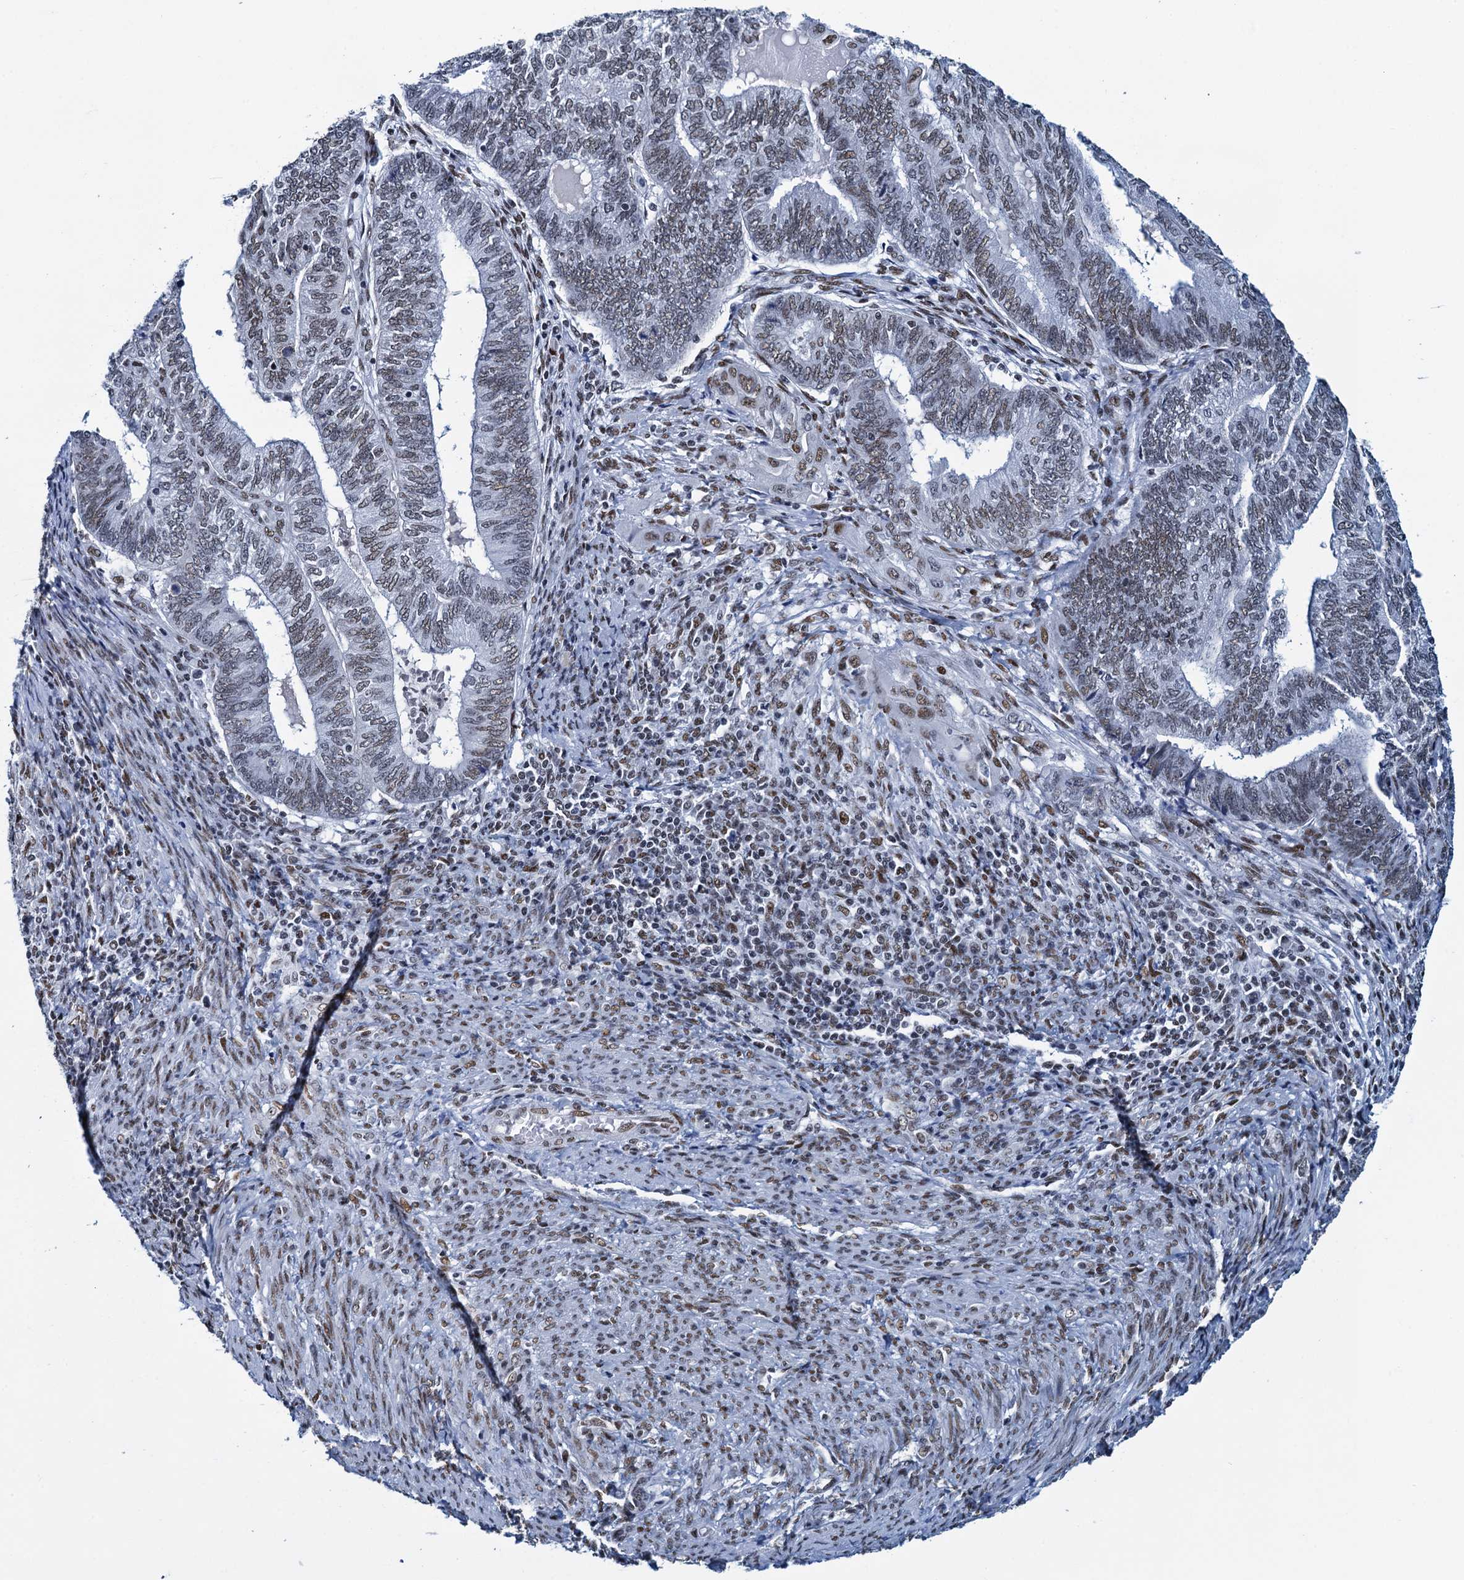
{"staining": {"intensity": "weak", "quantity": ">75%", "location": "nuclear"}, "tissue": "endometrial cancer", "cell_type": "Tumor cells", "image_type": "cancer", "snomed": [{"axis": "morphology", "description": "Adenocarcinoma, NOS"}, {"axis": "topography", "description": "Uterus"}, {"axis": "topography", "description": "Endometrium"}], "caption": "About >75% of tumor cells in endometrial cancer reveal weak nuclear protein expression as visualized by brown immunohistochemical staining.", "gene": "HNRNPUL2", "patient": {"sex": "female", "age": 70}}